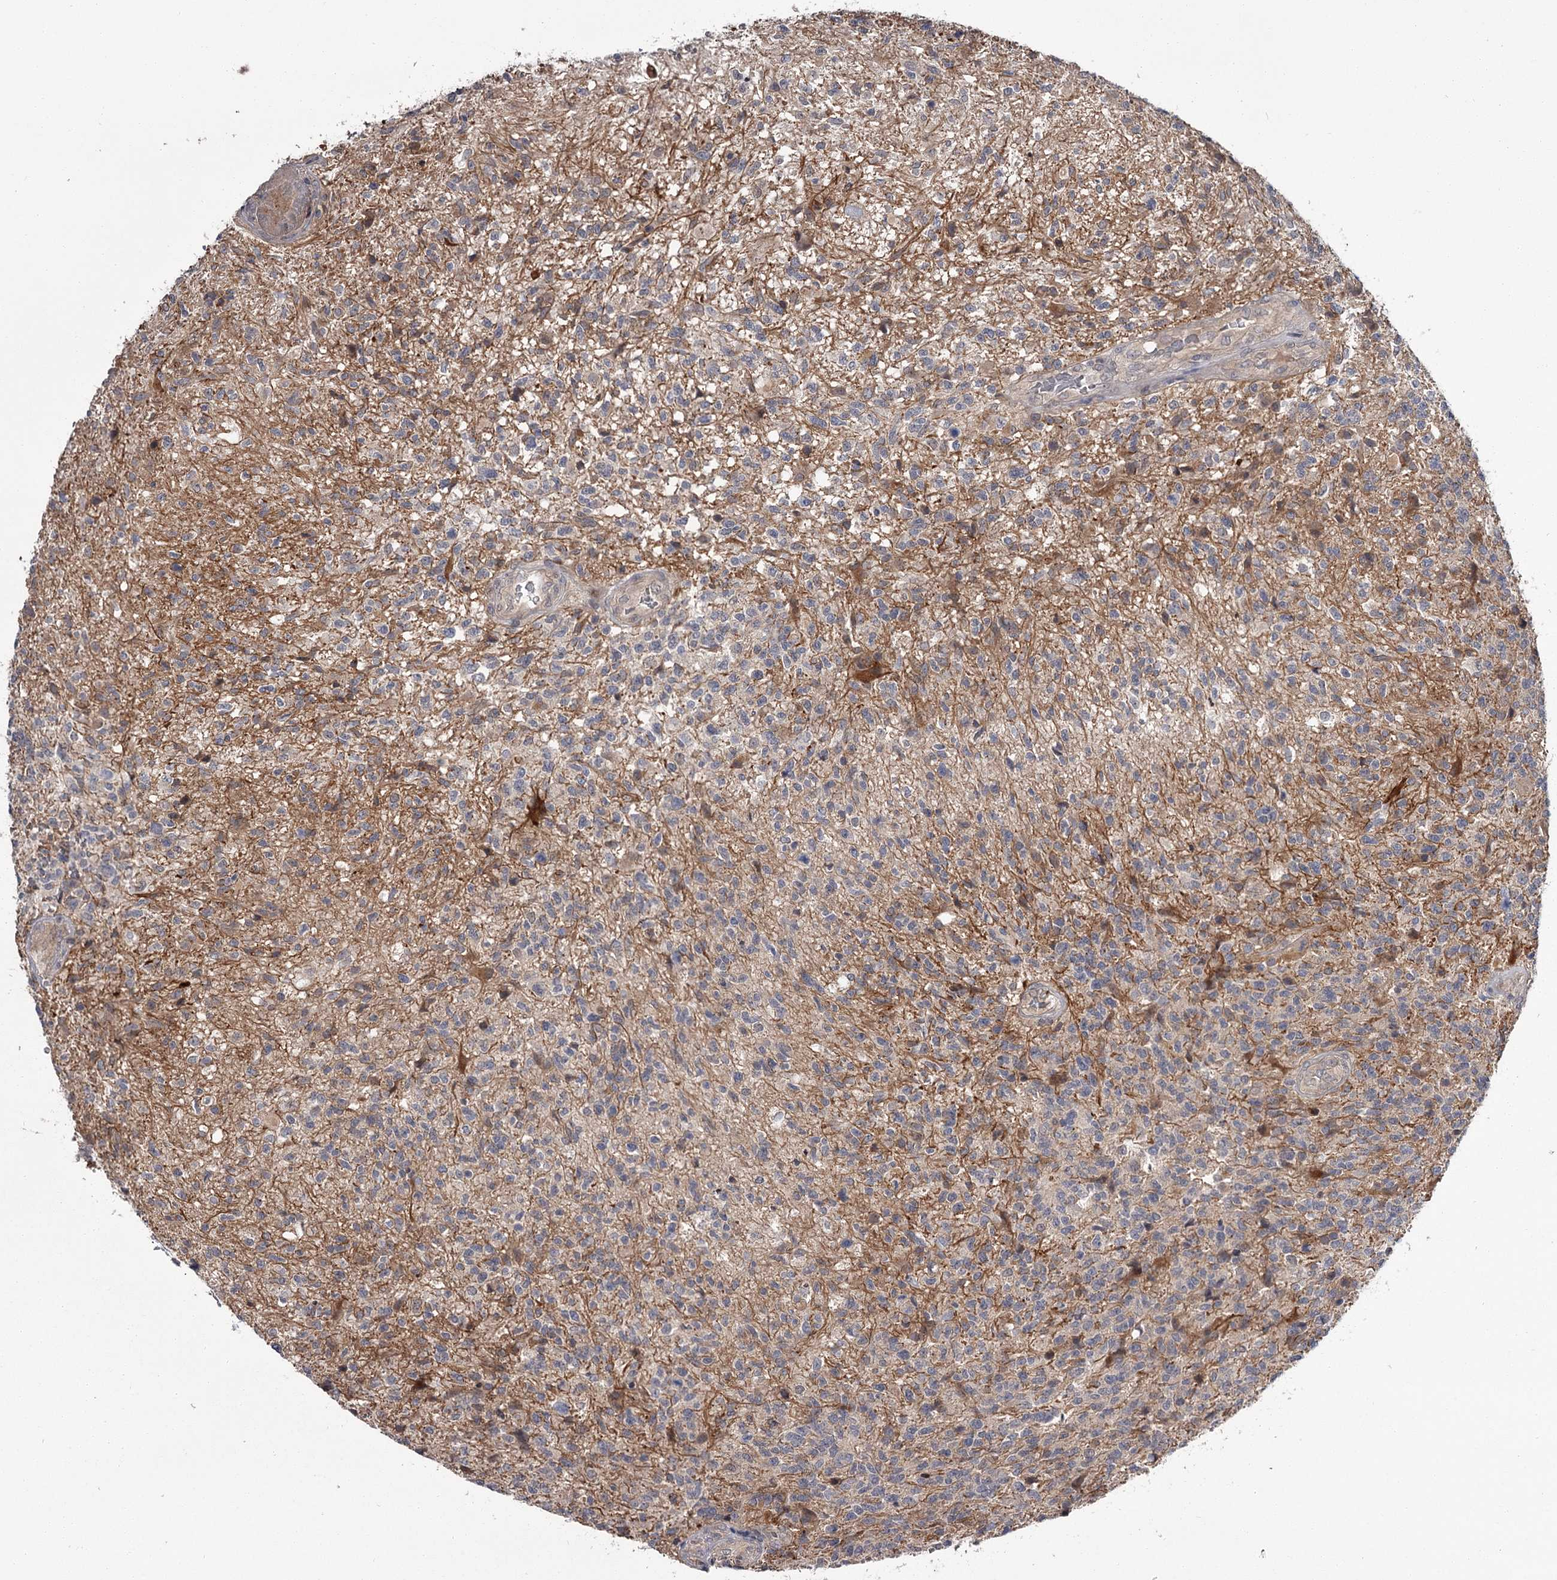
{"staining": {"intensity": "negative", "quantity": "none", "location": "none"}, "tissue": "glioma", "cell_type": "Tumor cells", "image_type": "cancer", "snomed": [{"axis": "morphology", "description": "Glioma, malignant, High grade"}, {"axis": "topography", "description": "Brain"}], "caption": "This is a image of immunohistochemistry staining of high-grade glioma (malignant), which shows no staining in tumor cells.", "gene": "DAO", "patient": {"sex": "male", "age": 56}}